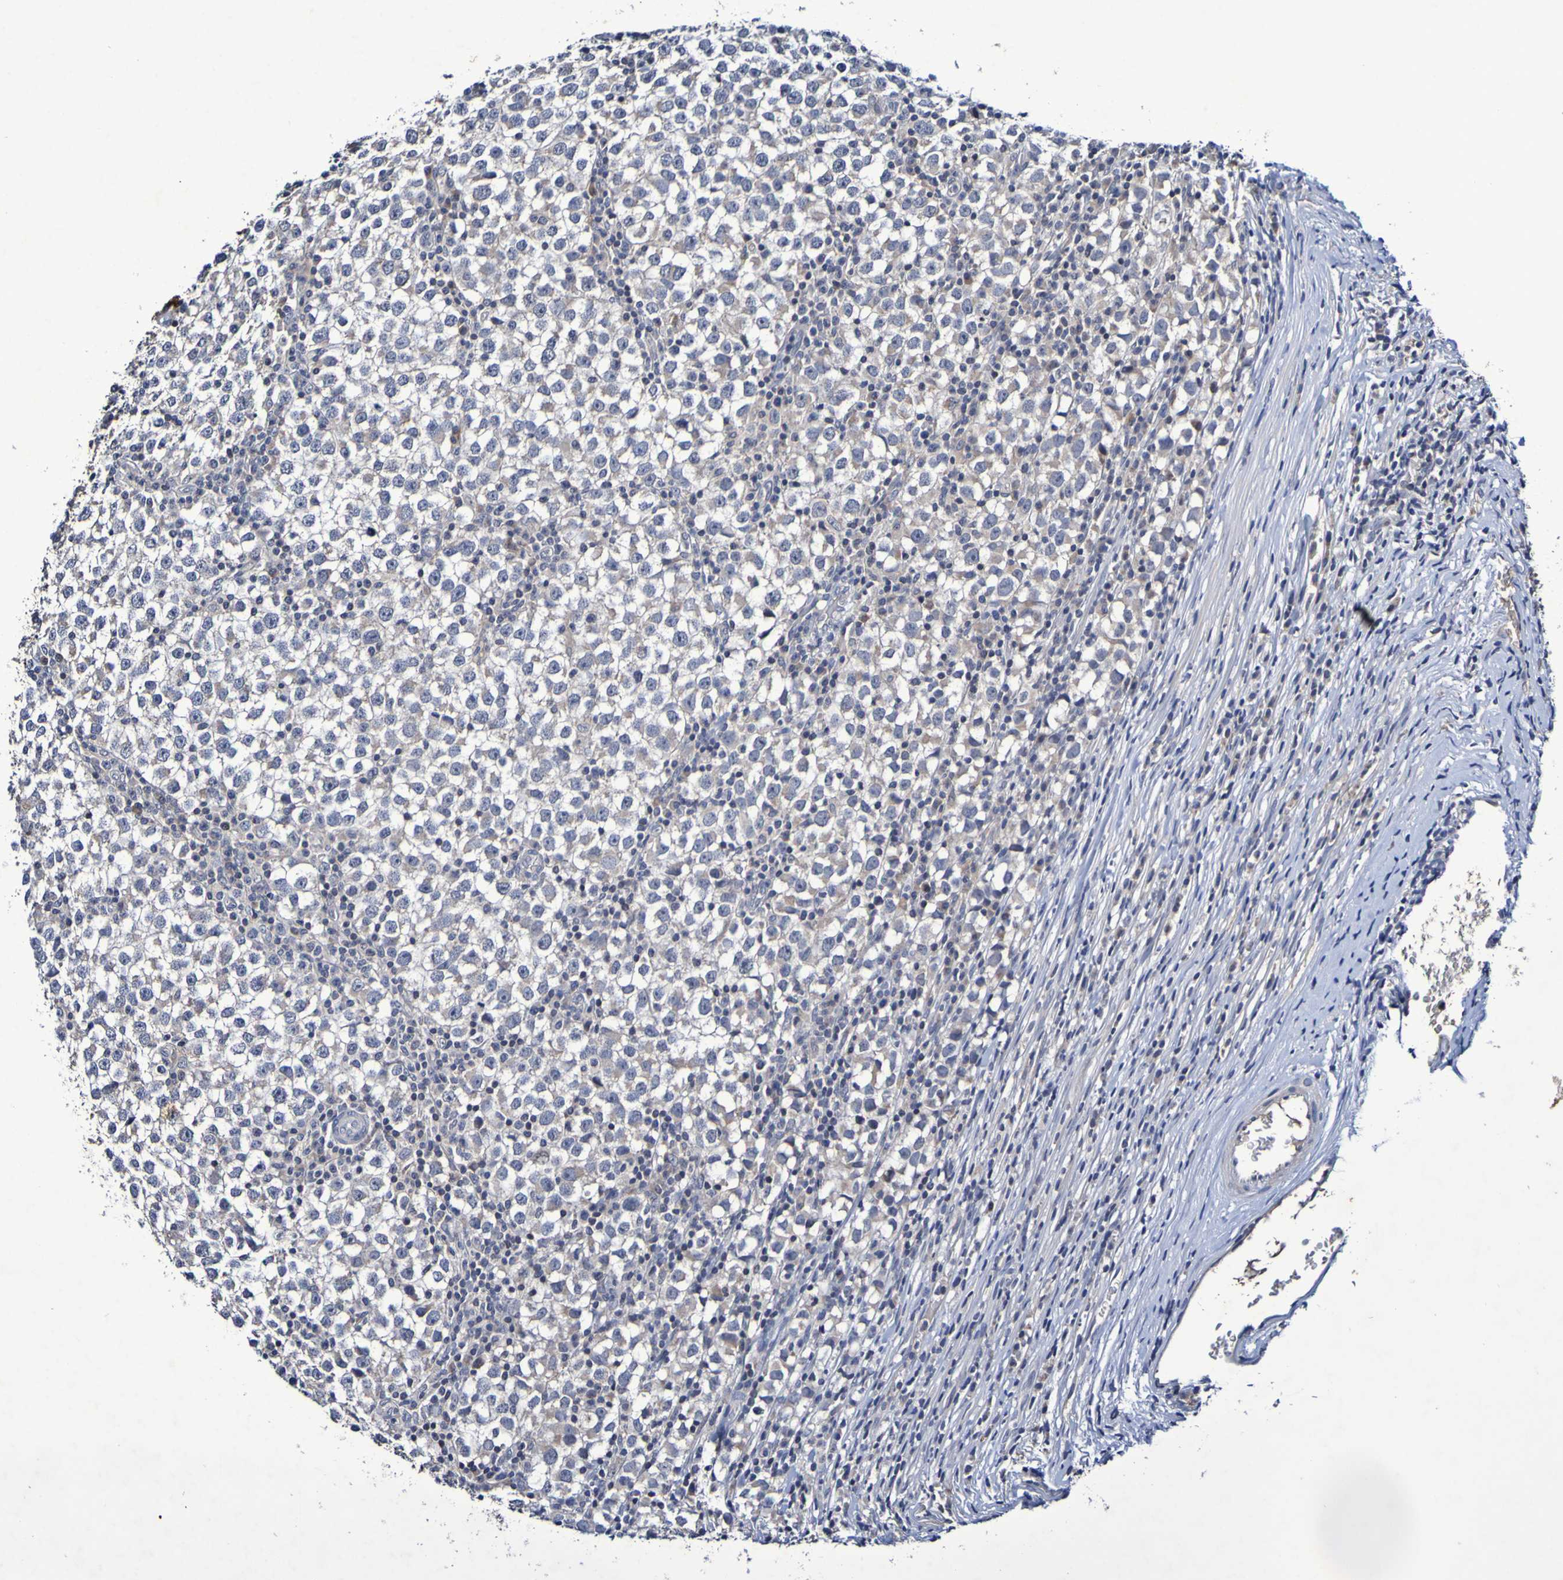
{"staining": {"intensity": "negative", "quantity": "none", "location": "none"}, "tissue": "testis cancer", "cell_type": "Tumor cells", "image_type": "cancer", "snomed": [{"axis": "morphology", "description": "Seminoma, NOS"}, {"axis": "topography", "description": "Testis"}], "caption": "Immunohistochemistry (IHC) histopathology image of neoplastic tissue: testis seminoma stained with DAB (3,3'-diaminobenzidine) shows no significant protein positivity in tumor cells.", "gene": "PTP4A2", "patient": {"sex": "male", "age": 65}}